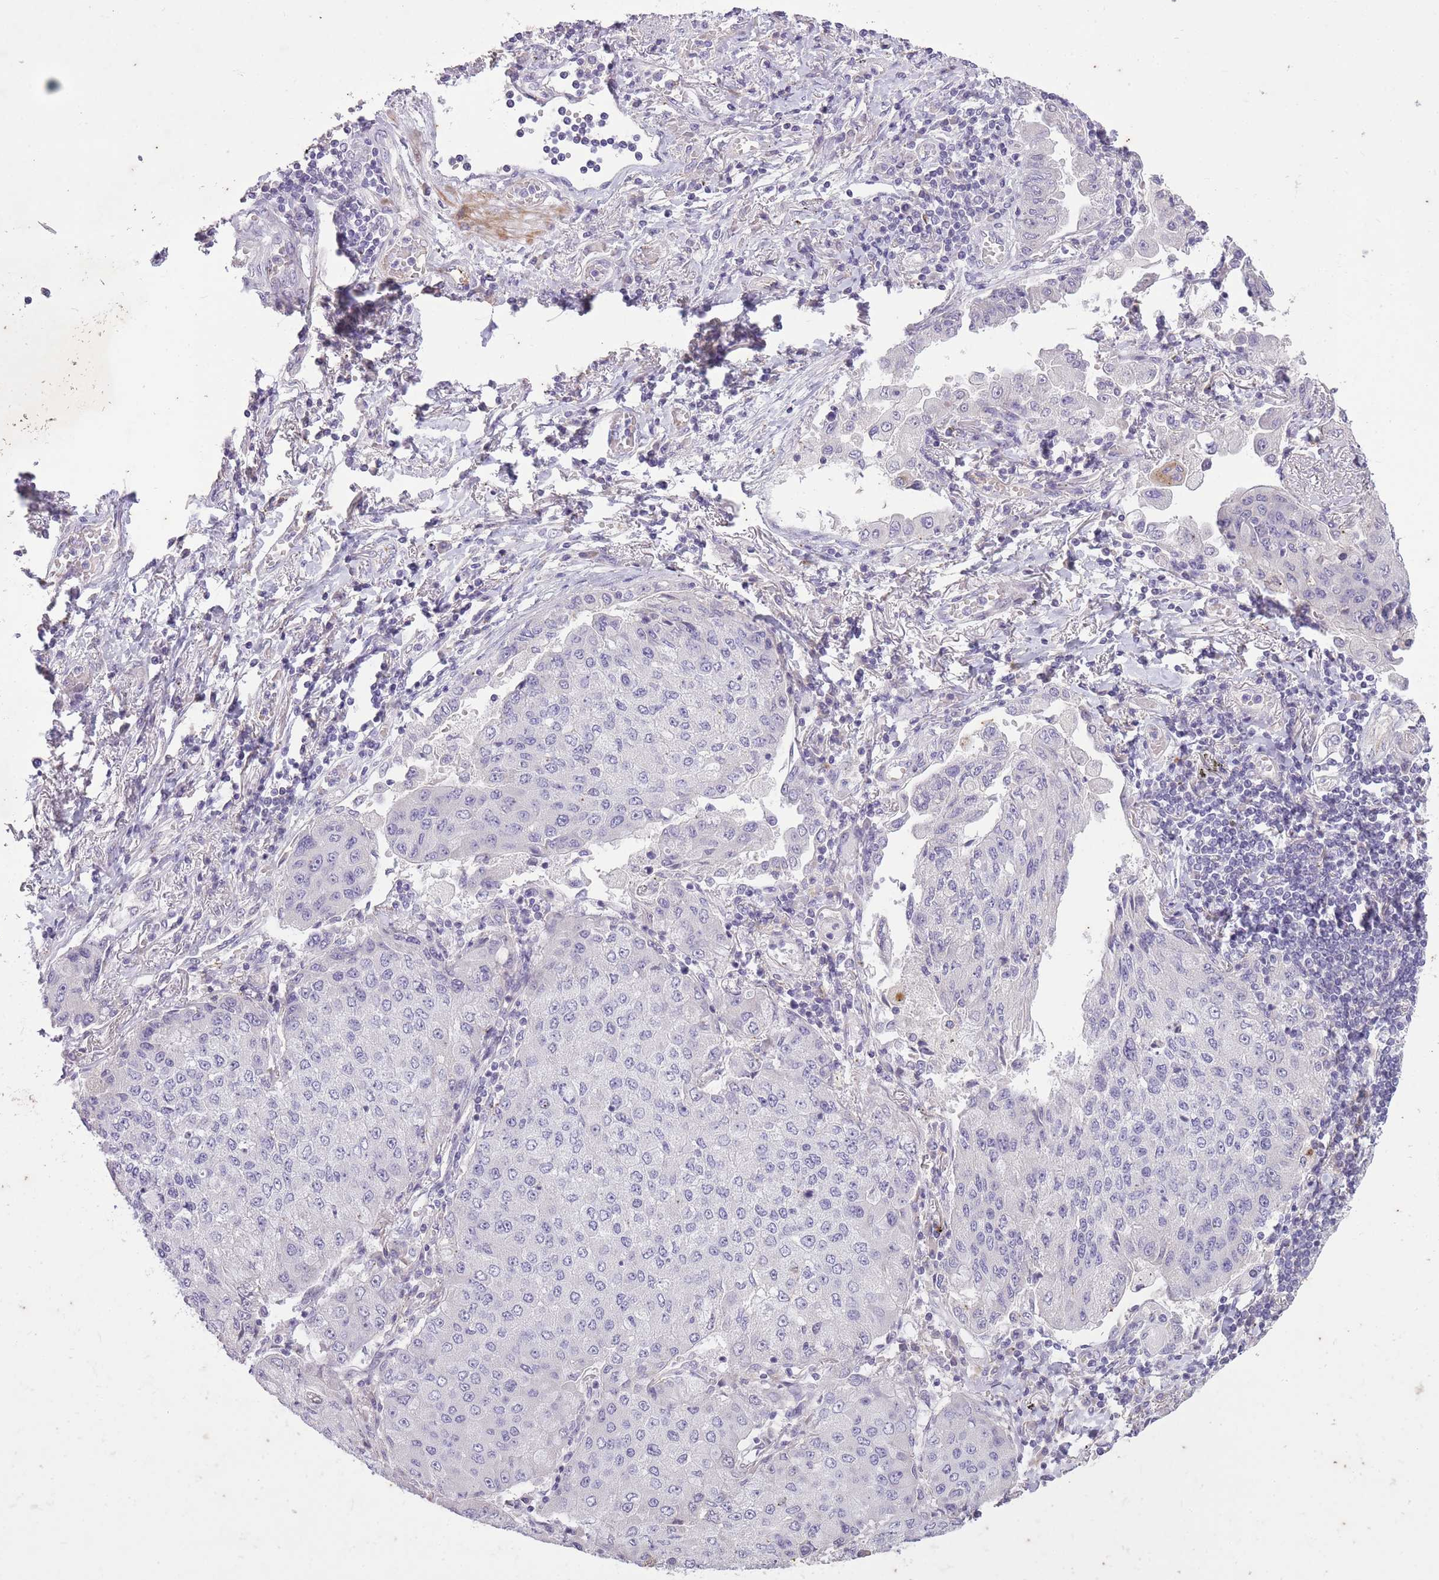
{"staining": {"intensity": "negative", "quantity": "none", "location": "none"}, "tissue": "lung cancer", "cell_type": "Tumor cells", "image_type": "cancer", "snomed": [{"axis": "morphology", "description": "Squamous cell carcinoma, NOS"}, {"axis": "topography", "description": "Lung"}], "caption": "This is a histopathology image of immunohistochemistry (IHC) staining of squamous cell carcinoma (lung), which shows no expression in tumor cells.", "gene": "CNTNAP3", "patient": {"sex": "male", "age": 74}}